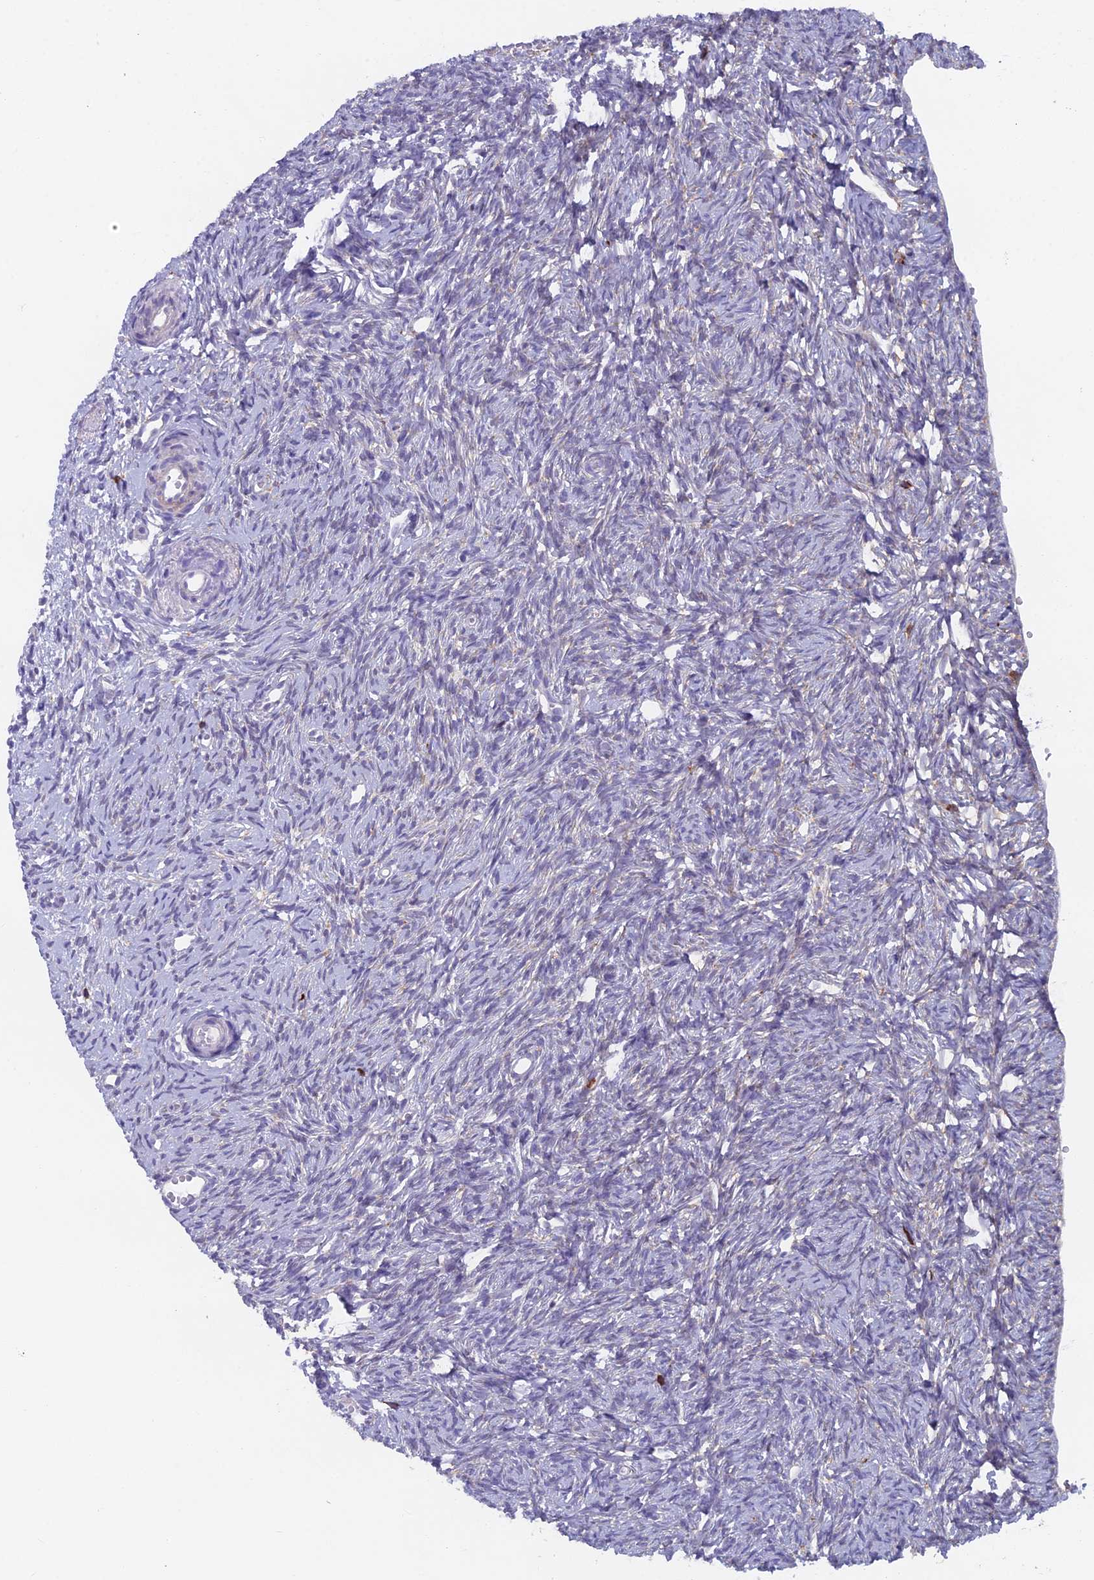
{"staining": {"intensity": "negative", "quantity": "none", "location": "none"}, "tissue": "ovary", "cell_type": "Ovarian stroma cells", "image_type": "normal", "snomed": [{"axis": "morphology", "description": "Normal tissue, NOS"}, {"axis": "topography", "description": "Ovary"}], "caption": "Immunohistochemistry (IHC) image of unremarkable ovary: human ovary stained with DAB (3,3'-diaminobenzidine) exhibits no significant protein positivity in ovarian stroma cells.", "gene": "ABI3BP", "patient": {"sex": "female", "age": 51}}